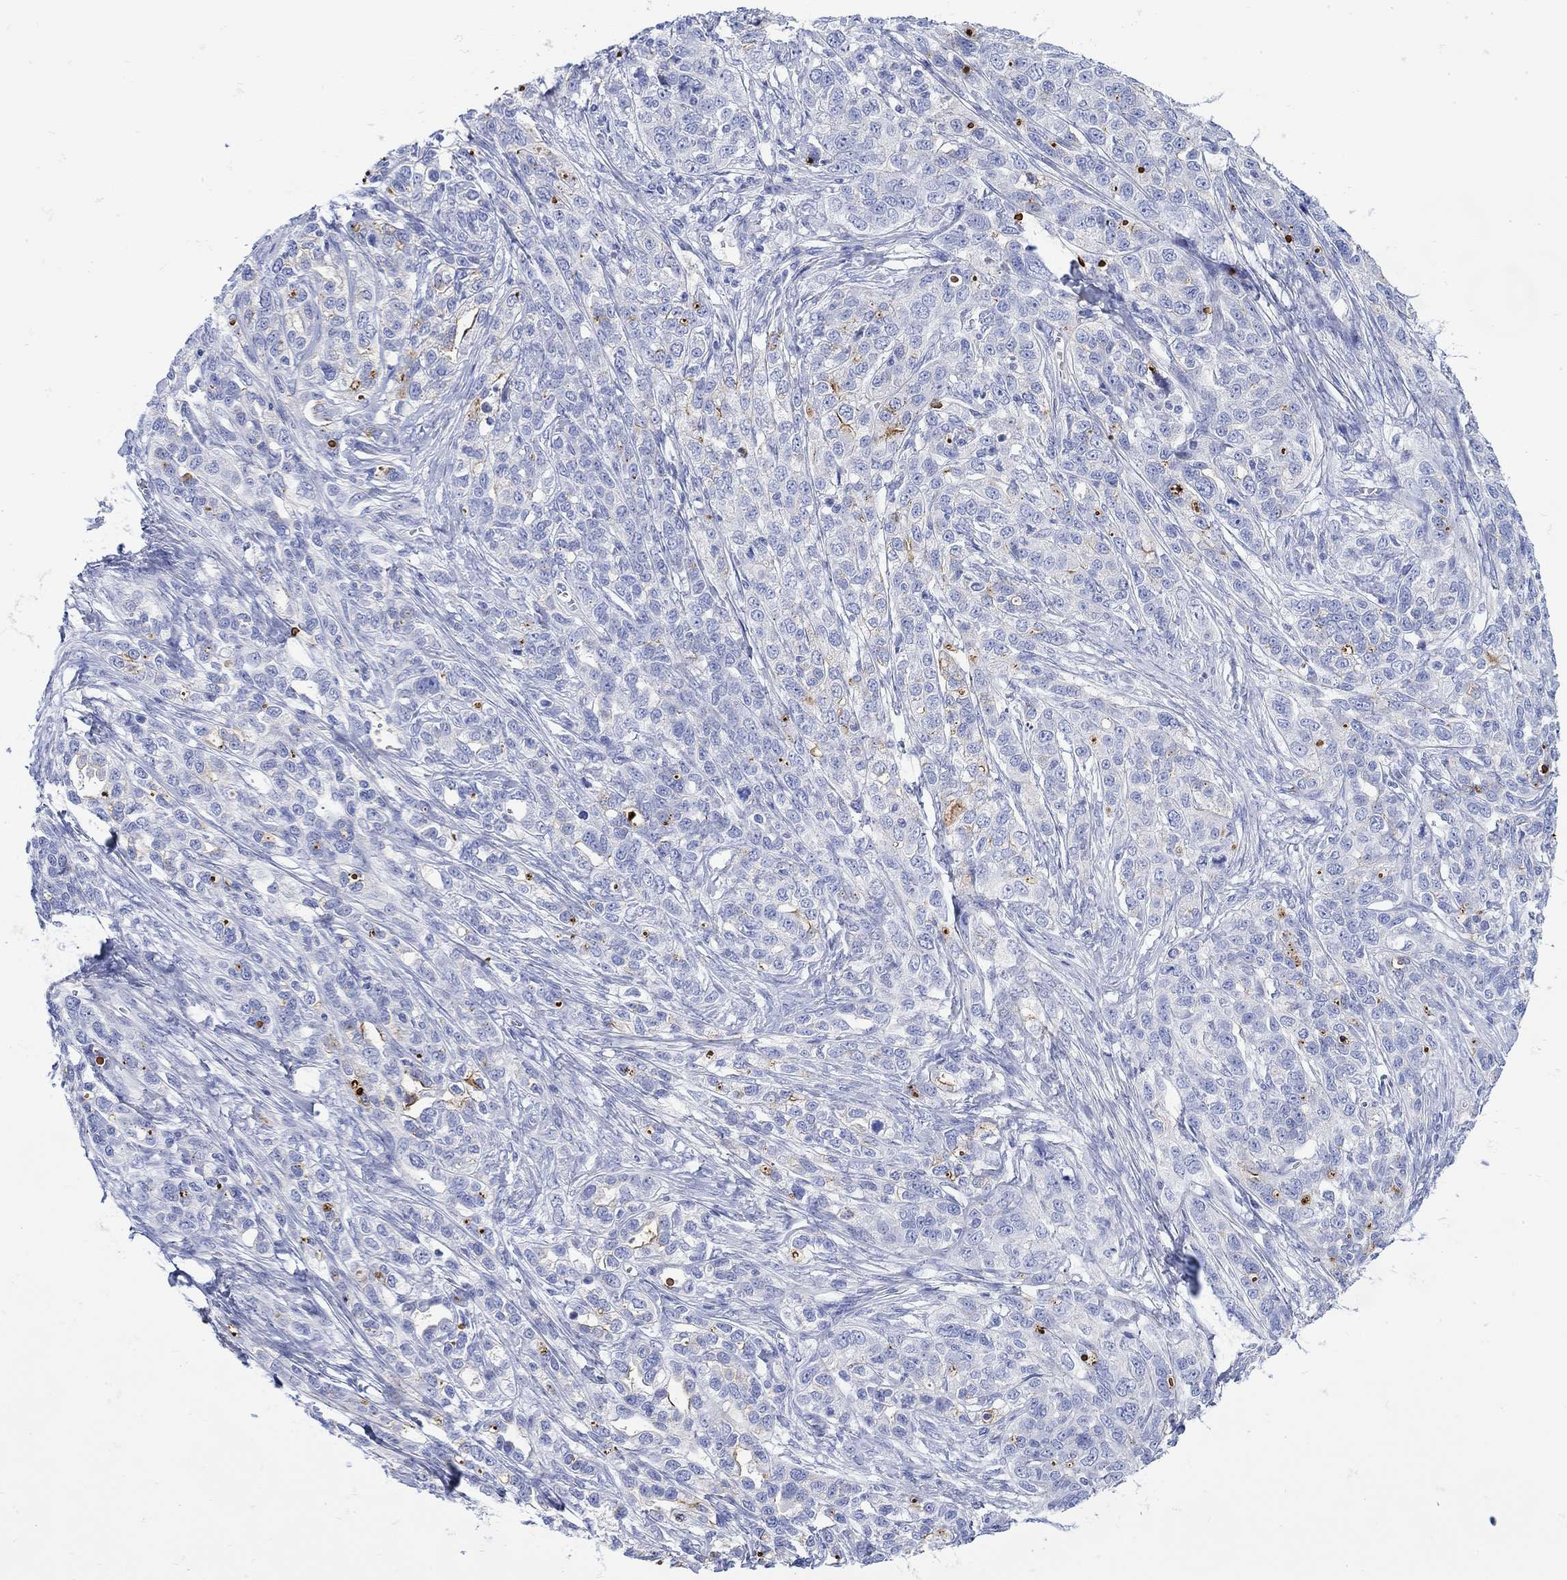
{"staining": {"intensity": "moderate", "quantity": "<25%", "location": "cytoplasmic/membranous"}, "tissue": "ovarian cancer", "cell_type": "Tumor cells", "image_type": "cancer", "snomed": [{"axis": "morphology", "description": "Cystadenocarcinoma, serous, NOS"}, {"axis": "topography", "description": "Ovary"}], "caption": "Immunohistochemistry (IHC) of ovarian serous cystadenocarcinoma shows low levels of moderate cytoplasmic/membranous expression in approximately <25% of tumor cells. (brown staining indicates protein expression, while blue staining denotes nuclei).", "gene": "ANKMY1", "patient": {"sex": "female", "age": 71}}